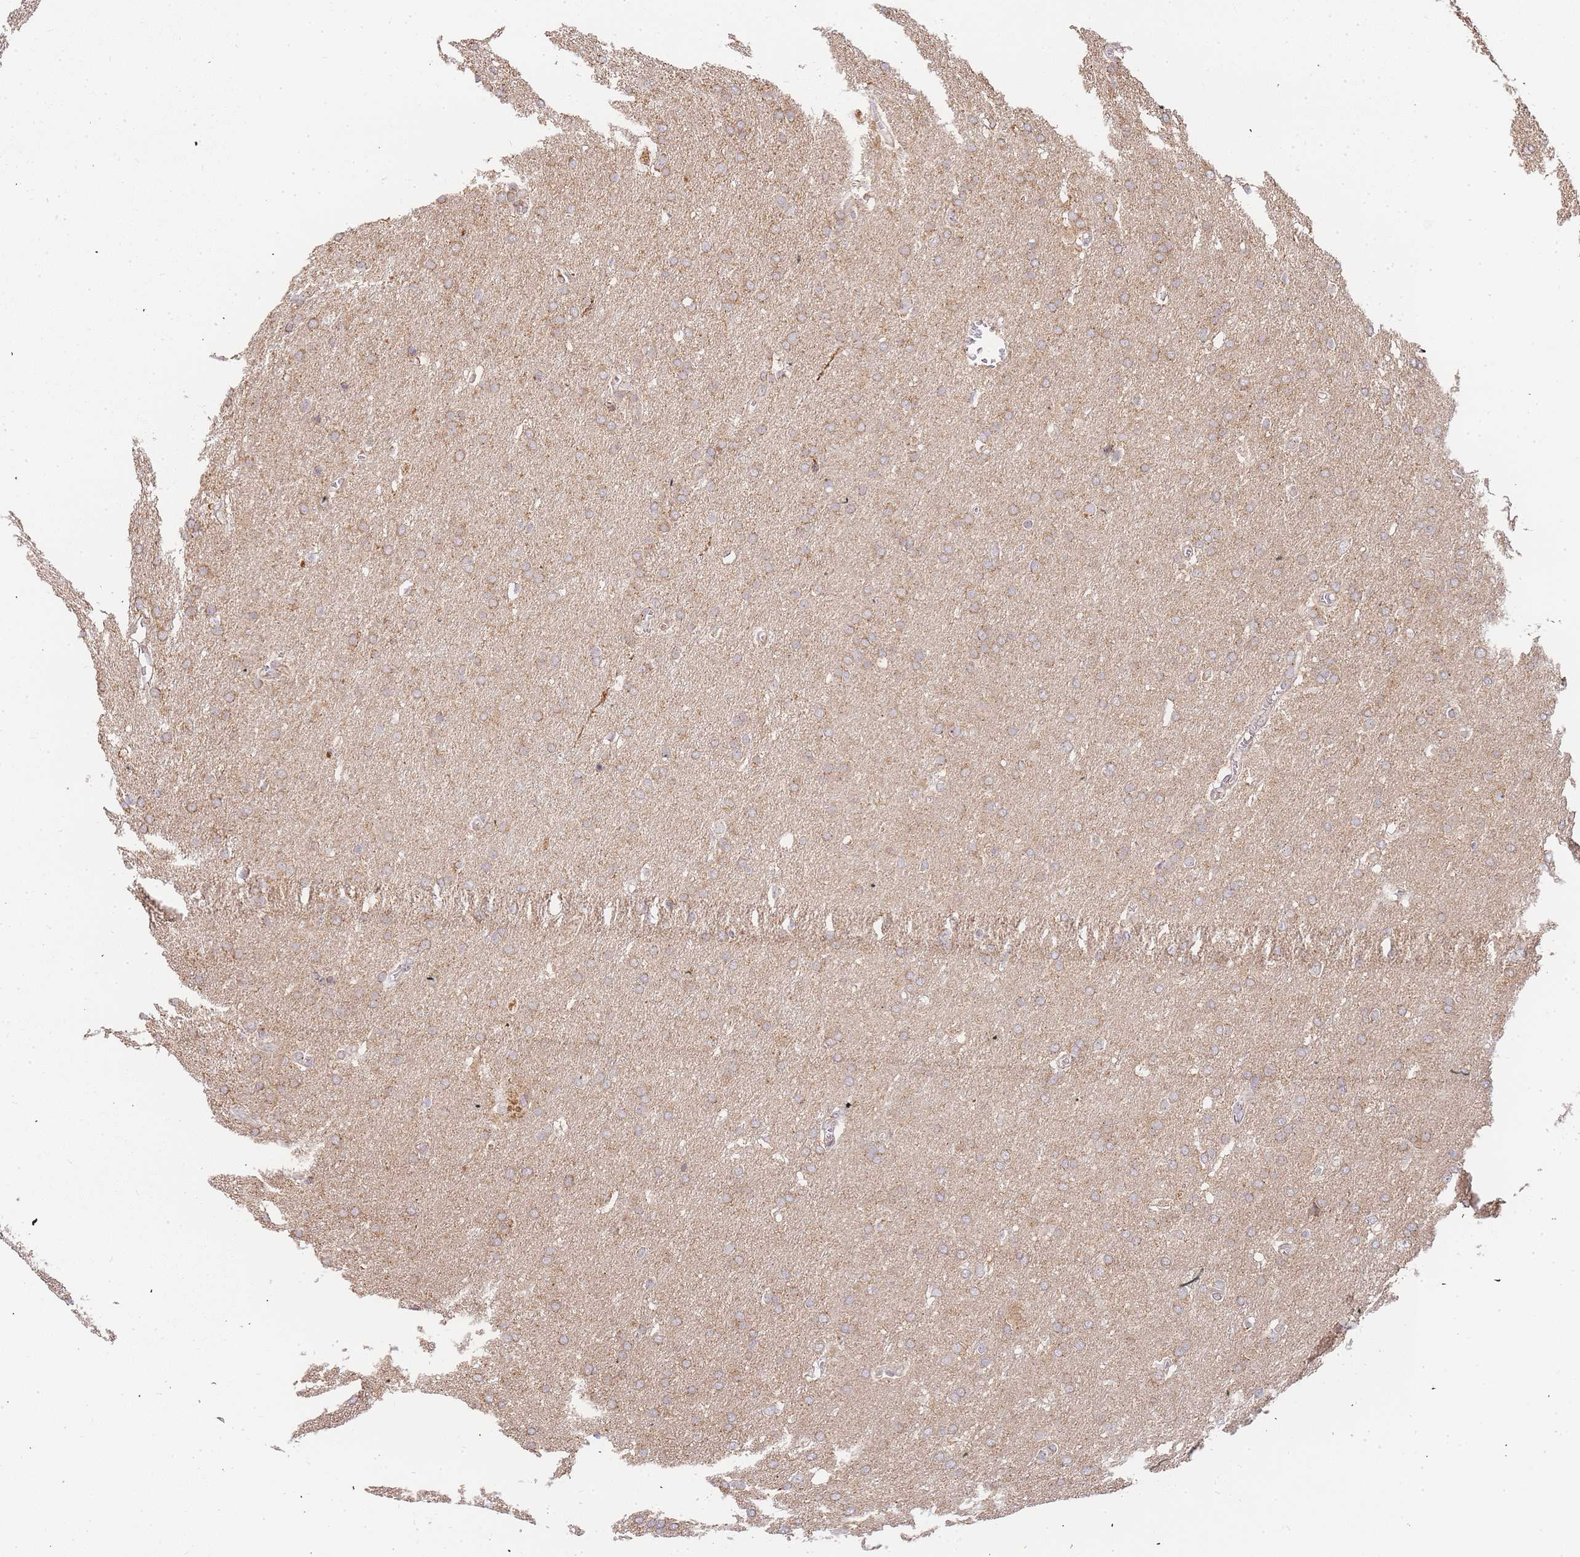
{"staining": {"intensity": "moderate", "quantity": ">75%", "location": "cytoplasmic/membranous"}, "tissue": "glioma", "cell_type": "Tumor cells", "image_type": "cancer", "snomed": [{"axis": "morphology", "description": "Glioma, malignant, Low grade"}, {"axis": "topography", "description": "Brain"}], "caption": "The micrograph reveals immunohistochemical staining of malignant glioma (low-grade). There is moderate cytoplasmic/membranous positivity is appreciated in approximately >75% of tumor cells. (brown staining indicates protein expression, while blue staining denotes nuclei).", "gene": "ADCY9", "patient": {"sex": "female", "age": 32}}